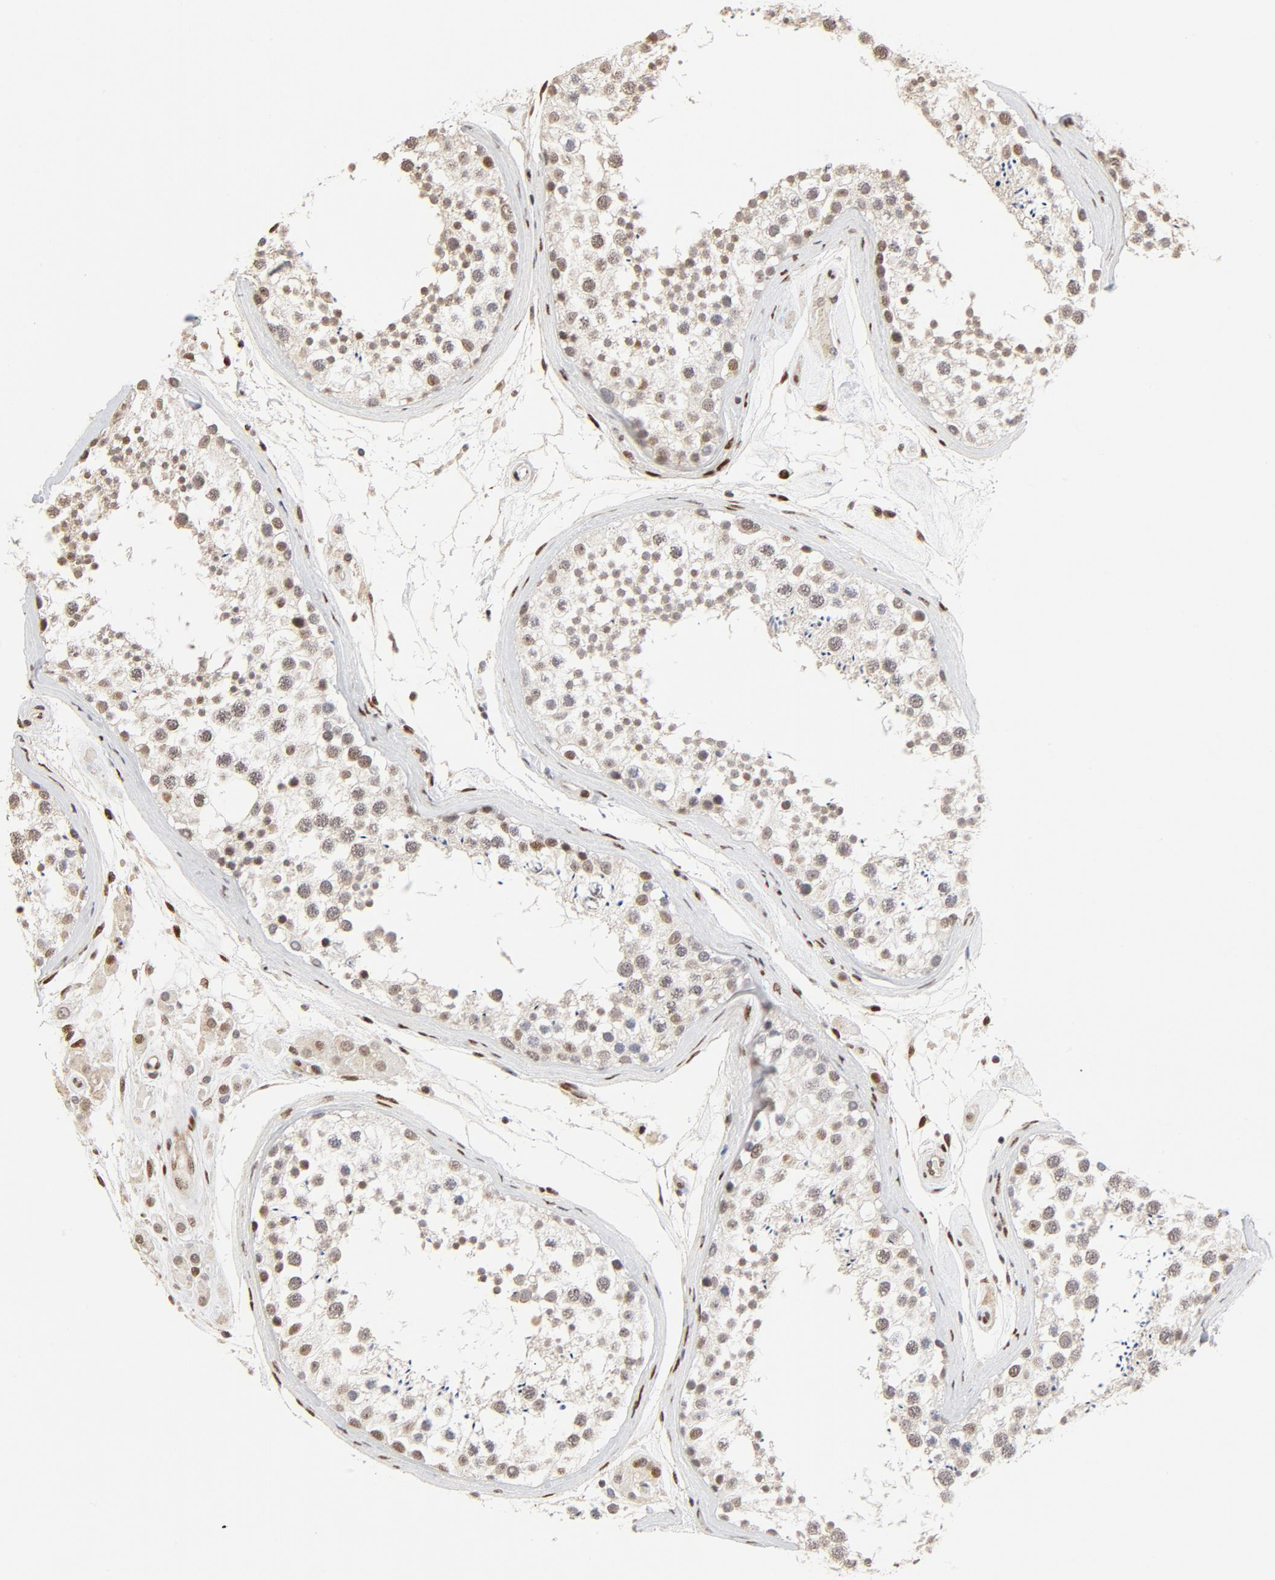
{"staining": {"intensity": "moderate", "quantity": "25%-75%", "location": "nuclear"}, "tissue": "testis", "cell_type": "Cells in seminiferous ducts", "image_type": "normal", "snomed": [{"axis": "morphology", "description": "Normal tissue, NOS"}, {"axis": "topography", "description": "Testis"}], "caption": "Unremarkable testis demonstrates moderate nuclear positivity in about 25%-75% of cells in seminiferous ducts (brown staining indicates protein expression, while blue staining denotes nuclei)..", "gene": "GTF2I", "patient": {"sex": "male", "age": 46}}